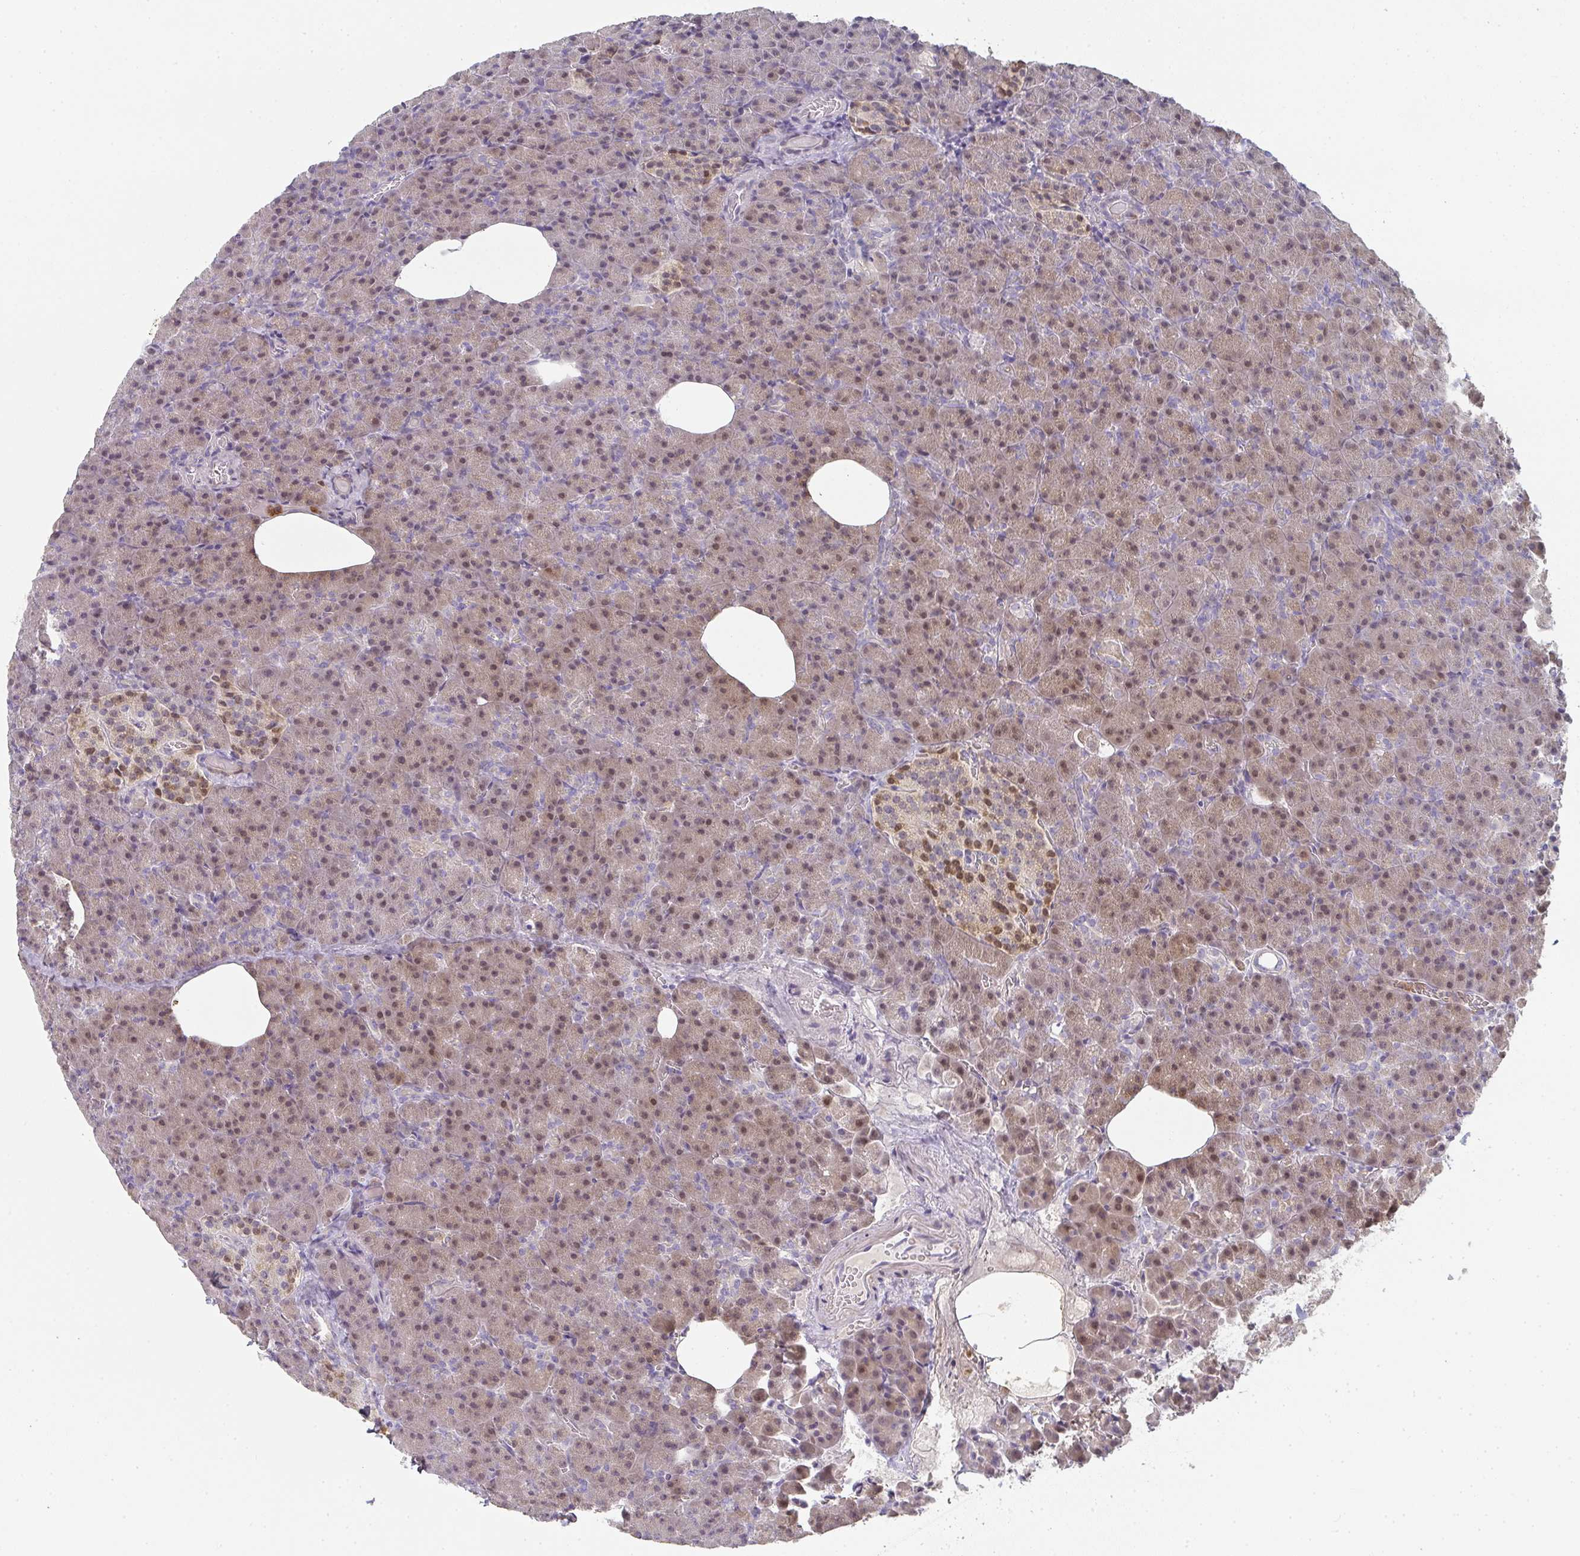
{"staining": {"intensity": "moderate", "quantity": "25%-75%", "location": "cytoplasmic/membranous,nuclear"}, "tissue": "pancreas", "cell_type": "Exocrine glandular cells", "image_type": "normal", "snomed": [{"axis": "morphology", "description": "Normal tissue, NOS"}, {"axis": "topography", "description": "Pancreas"}], "caption": "Immunohistochemical staining of unremarkable pancreas reveals moderate cytoplasmic/membranous,nuclear protein positivity in approximately 25%-75% of exocrine glandular cells. (Brightfield microscopy of DAB IHC at high magnification).", "gene": "A1CF", "patient": {"sex": "female", "age": 74}}